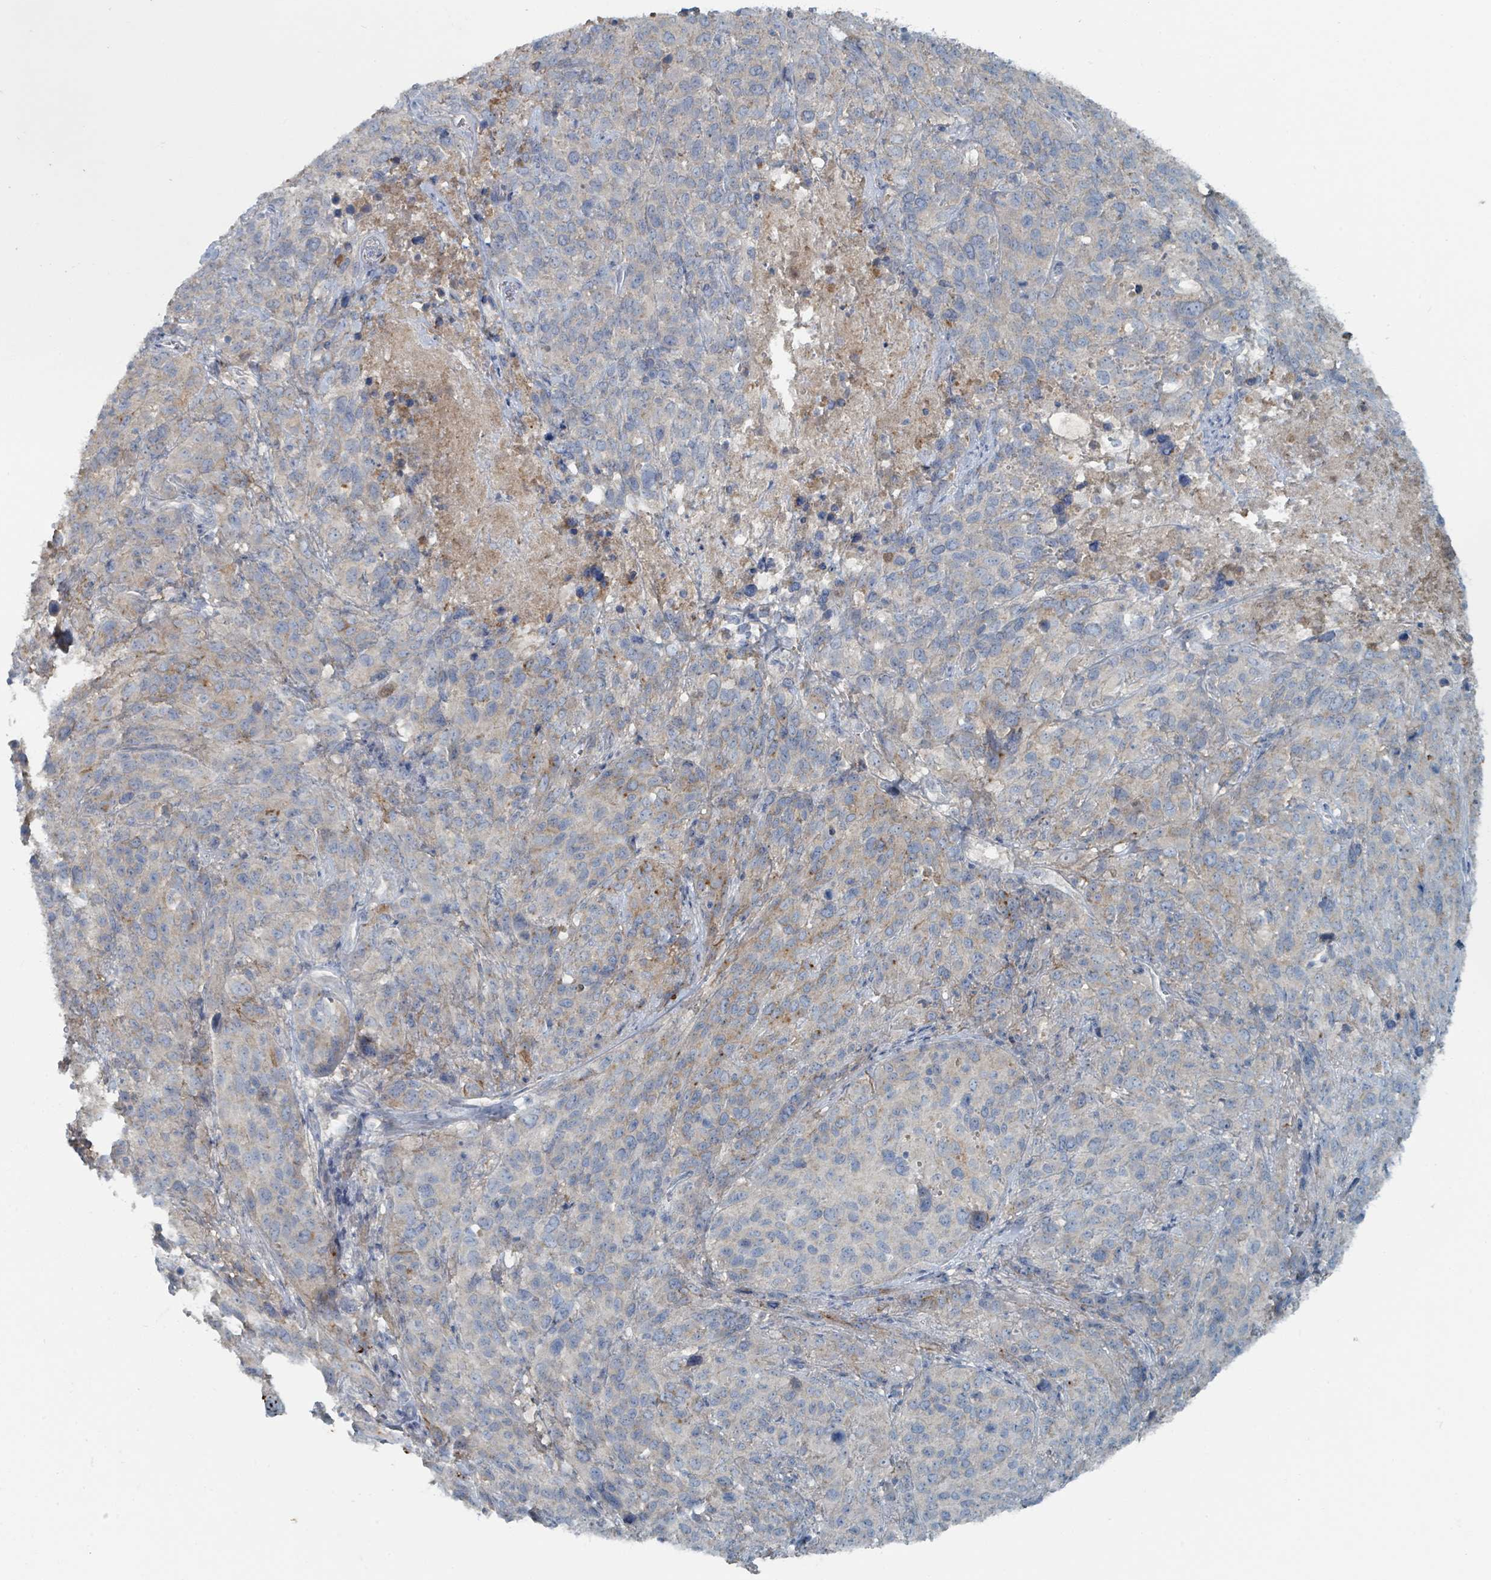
{"staining": {"intensity": "moderate", "quantity": "<25%", "location": "cytoplasmic/membranous"}, "tissue": "cervical cancer", "cell_type": "Tumor cells", "image_type": "cancer", "snomed": [{"axis": "morphology", "description": "Squamous cell carcinoma, NOS"}, {"axis": "topography", "description": "Cervix"}], "caption": "A high-resolution image shows immunohistochemistry (IHC) staining of cervical cancer (squamous cell carcinoma), which demonstrates moderate cytoplasmic/membranous staining in approximately <25% of tumor cells. The staining was performed using DAB (3,3'-diaminobenzidine), with brown indicating positive protein expression. Nuclei are stained blue with hematoxylin.", "gene": "RASA4", "patient": {"sex": "female", "age": 51}}